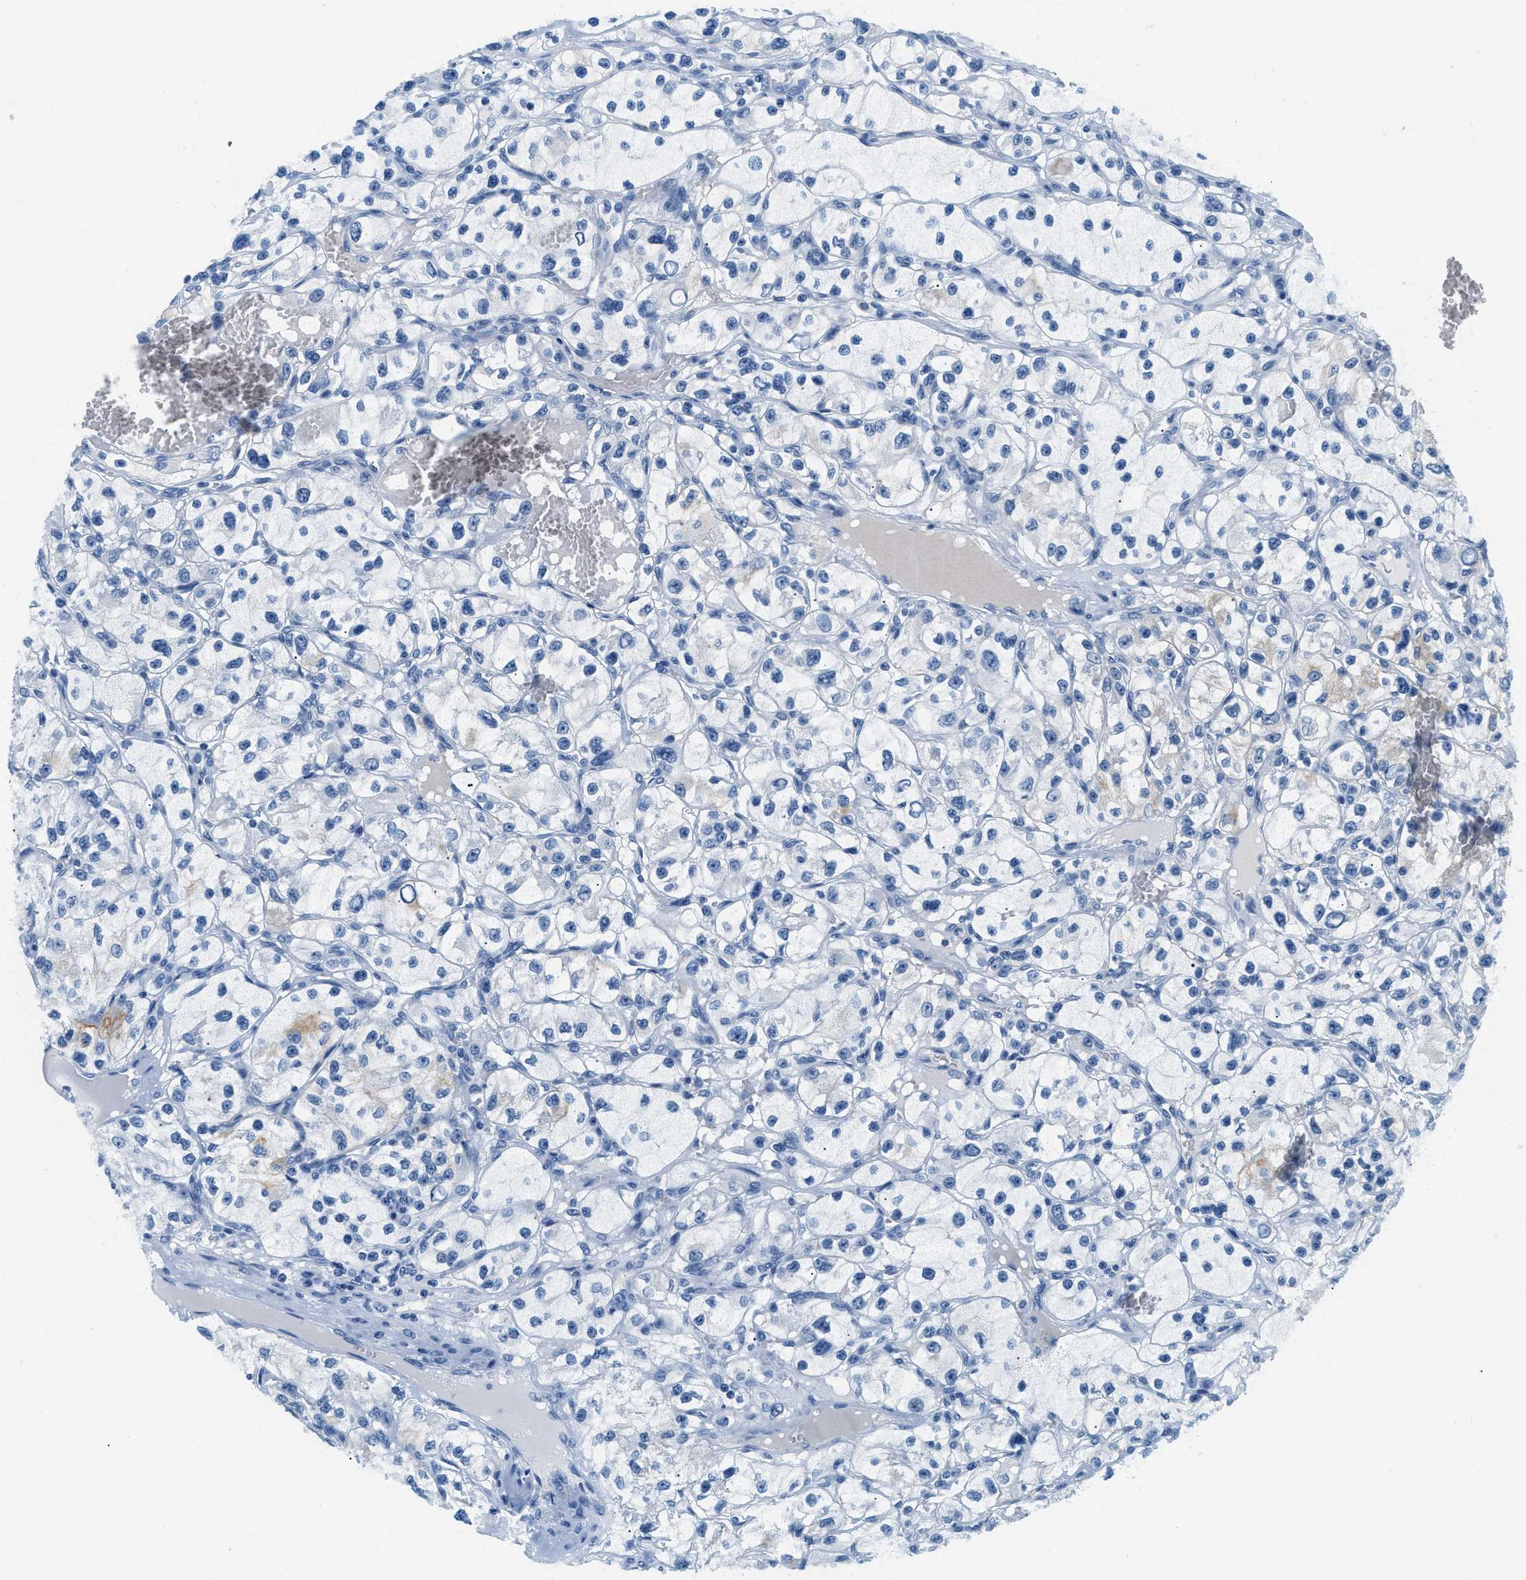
{"staining": {"intensity": "weak", "quantity": "<25%", "location": "cytoplasmic/membranous"}, "tissue": "renal cancer", "cell_type": "Tumor cells", "image_type": "cancer", "snomed": [{"axis": "morphology", "description": "Adenocarcinoma, NOS"}, {"axis": "topography", "description": "Kidney"}], "caption": "A histopathology image of human adenocarcinoma (renal) is negative for staining in tumor cells. (DAB IHC visualized using brightfield microscopy, high magnification).", "gene": "STXBP2", "patient": {"sex": "female", "age": 57}}